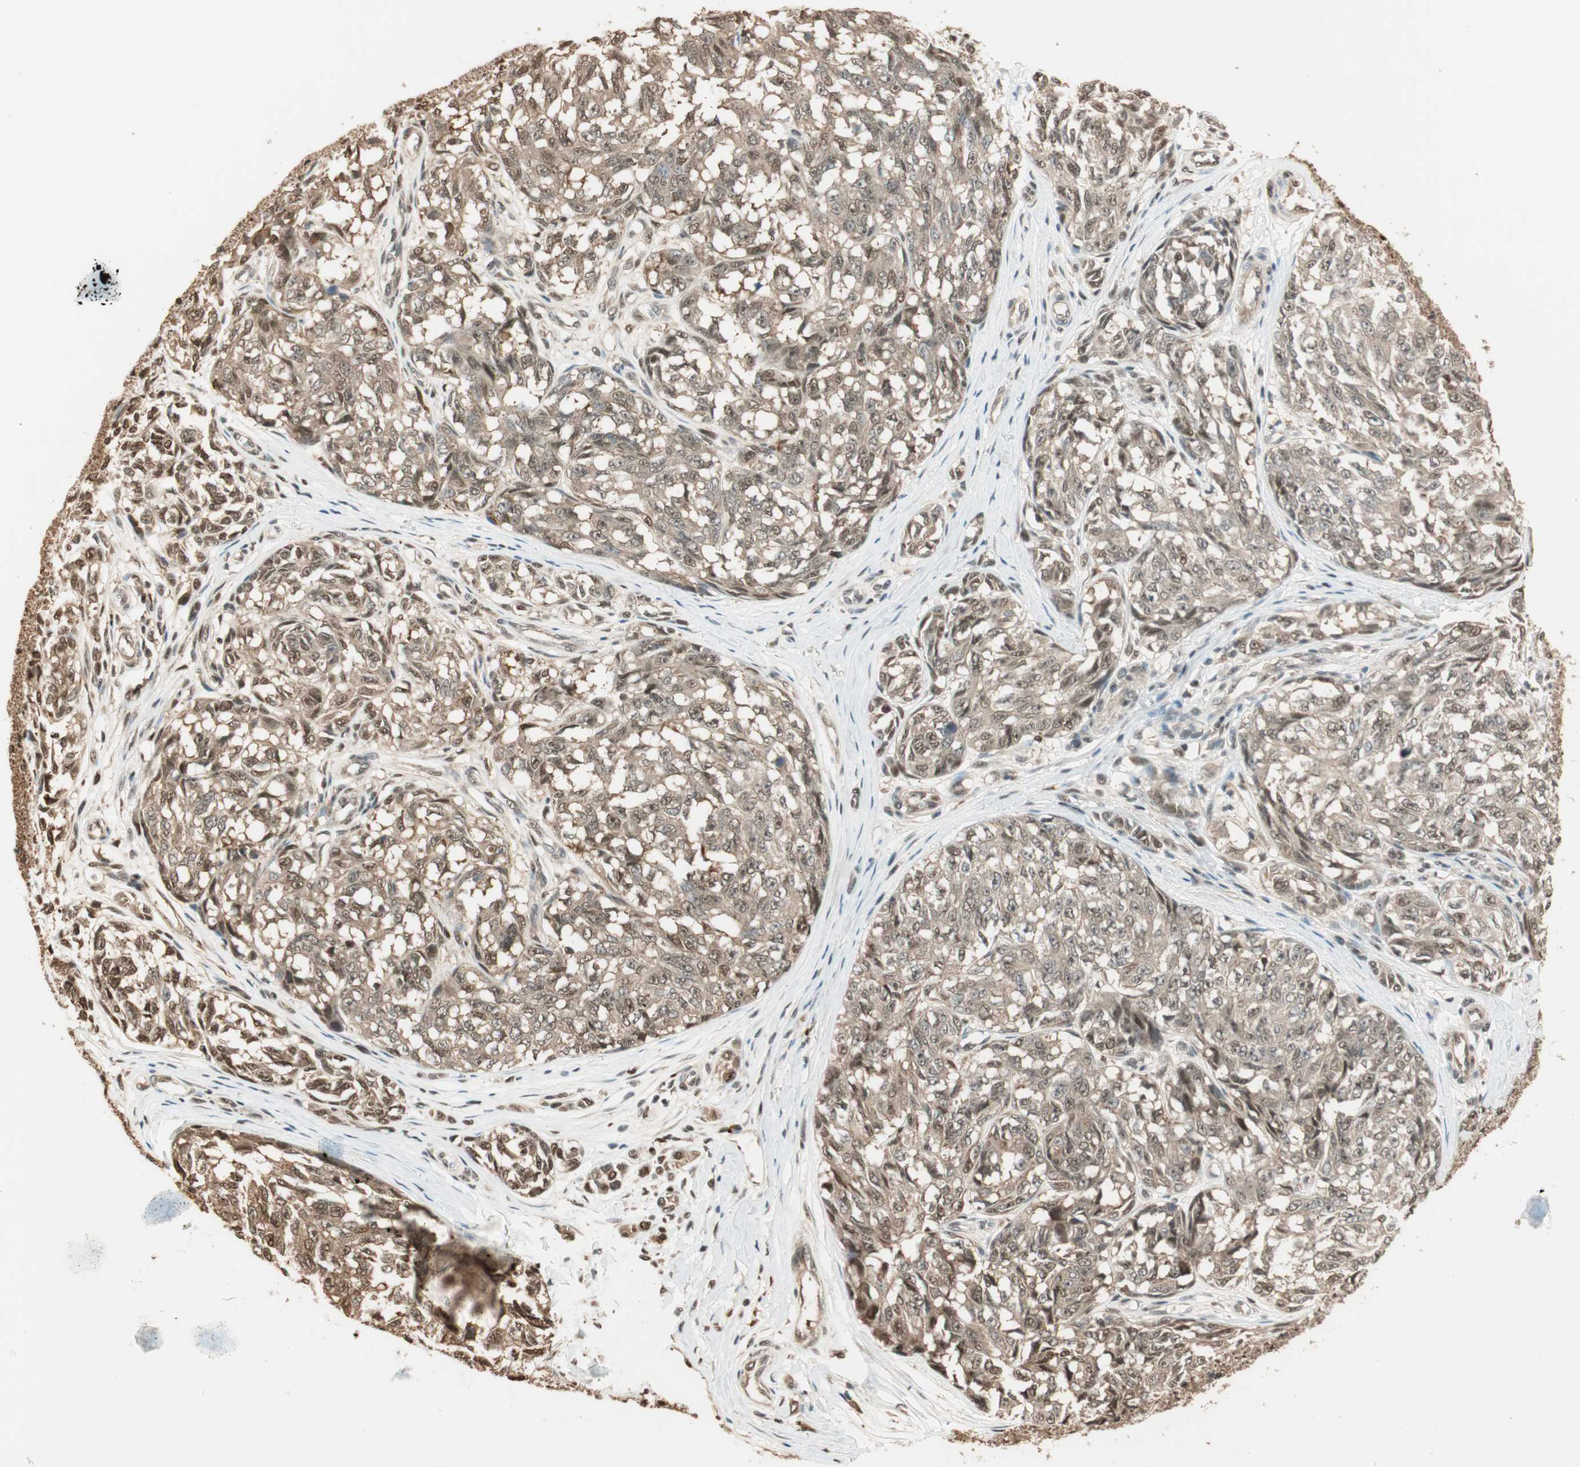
{"staining": {"intensity": "moderate", "quantity": ">75%", "location": "cytoplasmic/membranous,nuclear"}, "tissue": "melanoma", "cell_type": "Tumor cells", "image_type": "cancer", "snomed": [{"axis": "morphology", "description": "Malignant melanoma, NOS"}, {"axis": "topography", "description": "Skin"}], "caption": "This is a micrograph of immunohistochemistry (IHC) staining of melanoma, which shows moderate positivity in the cytoplasmic/membranous and nuclear of tumor cells.", "gene": "ZNF443", "patient": {"sex": "female", "age": 64}}